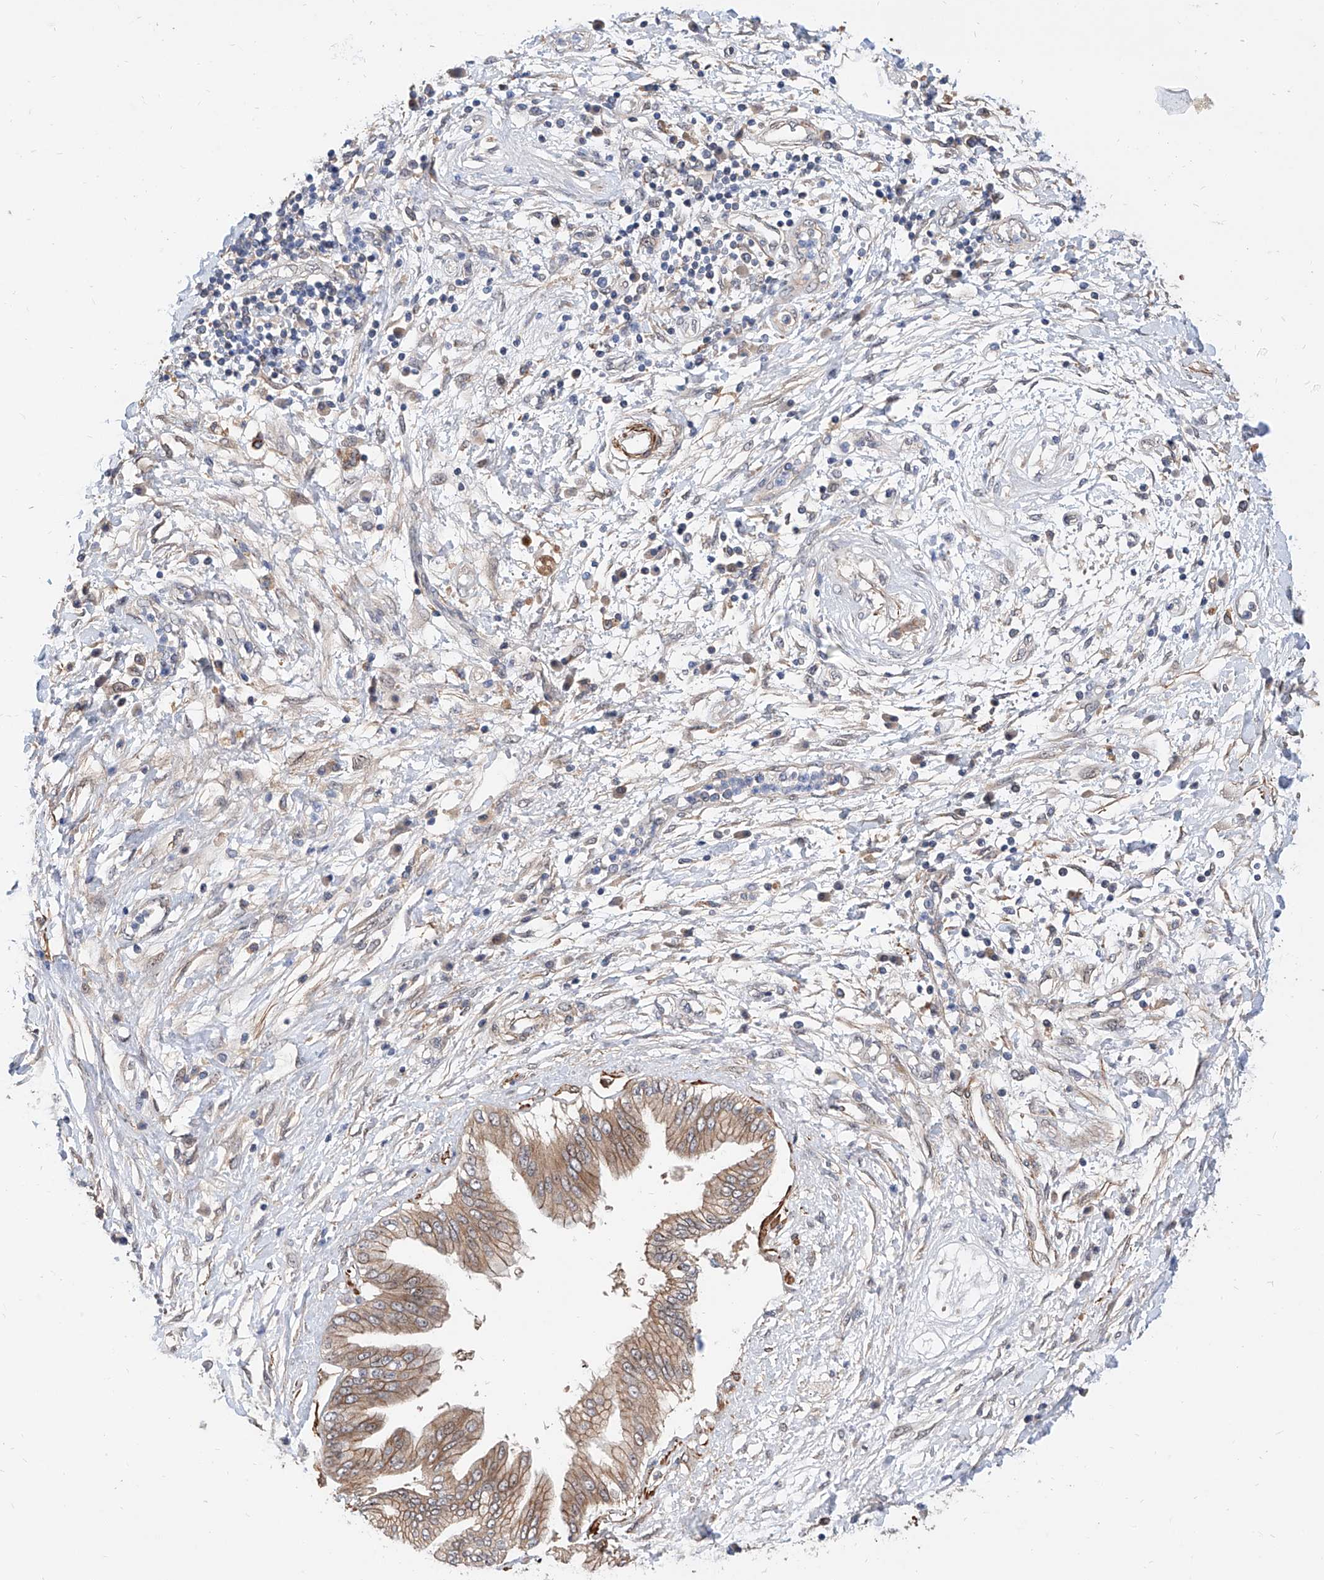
{"staining": {"intensity": "moderate", "quantity": ">75%", "location": "cytoplasmic/membranous"}, "tissue": "pancreatic cancer", "cell_type": "Tumor cells", "image_type": "cancer", "snomed": [{"axis": "morphology", "description": "Adenocarcinoma, NOS"}, {"axis": "topography", "description": "Pancreas"}], "caption": "Protein expression analysis of pancreatic cancer (adenocarcinoma) shows moderate cytoplasmic/membranous expression in about >75% of tumor cells.", "gene": "MAGEE2", "patient": {"sex": "female", "age": 56}}